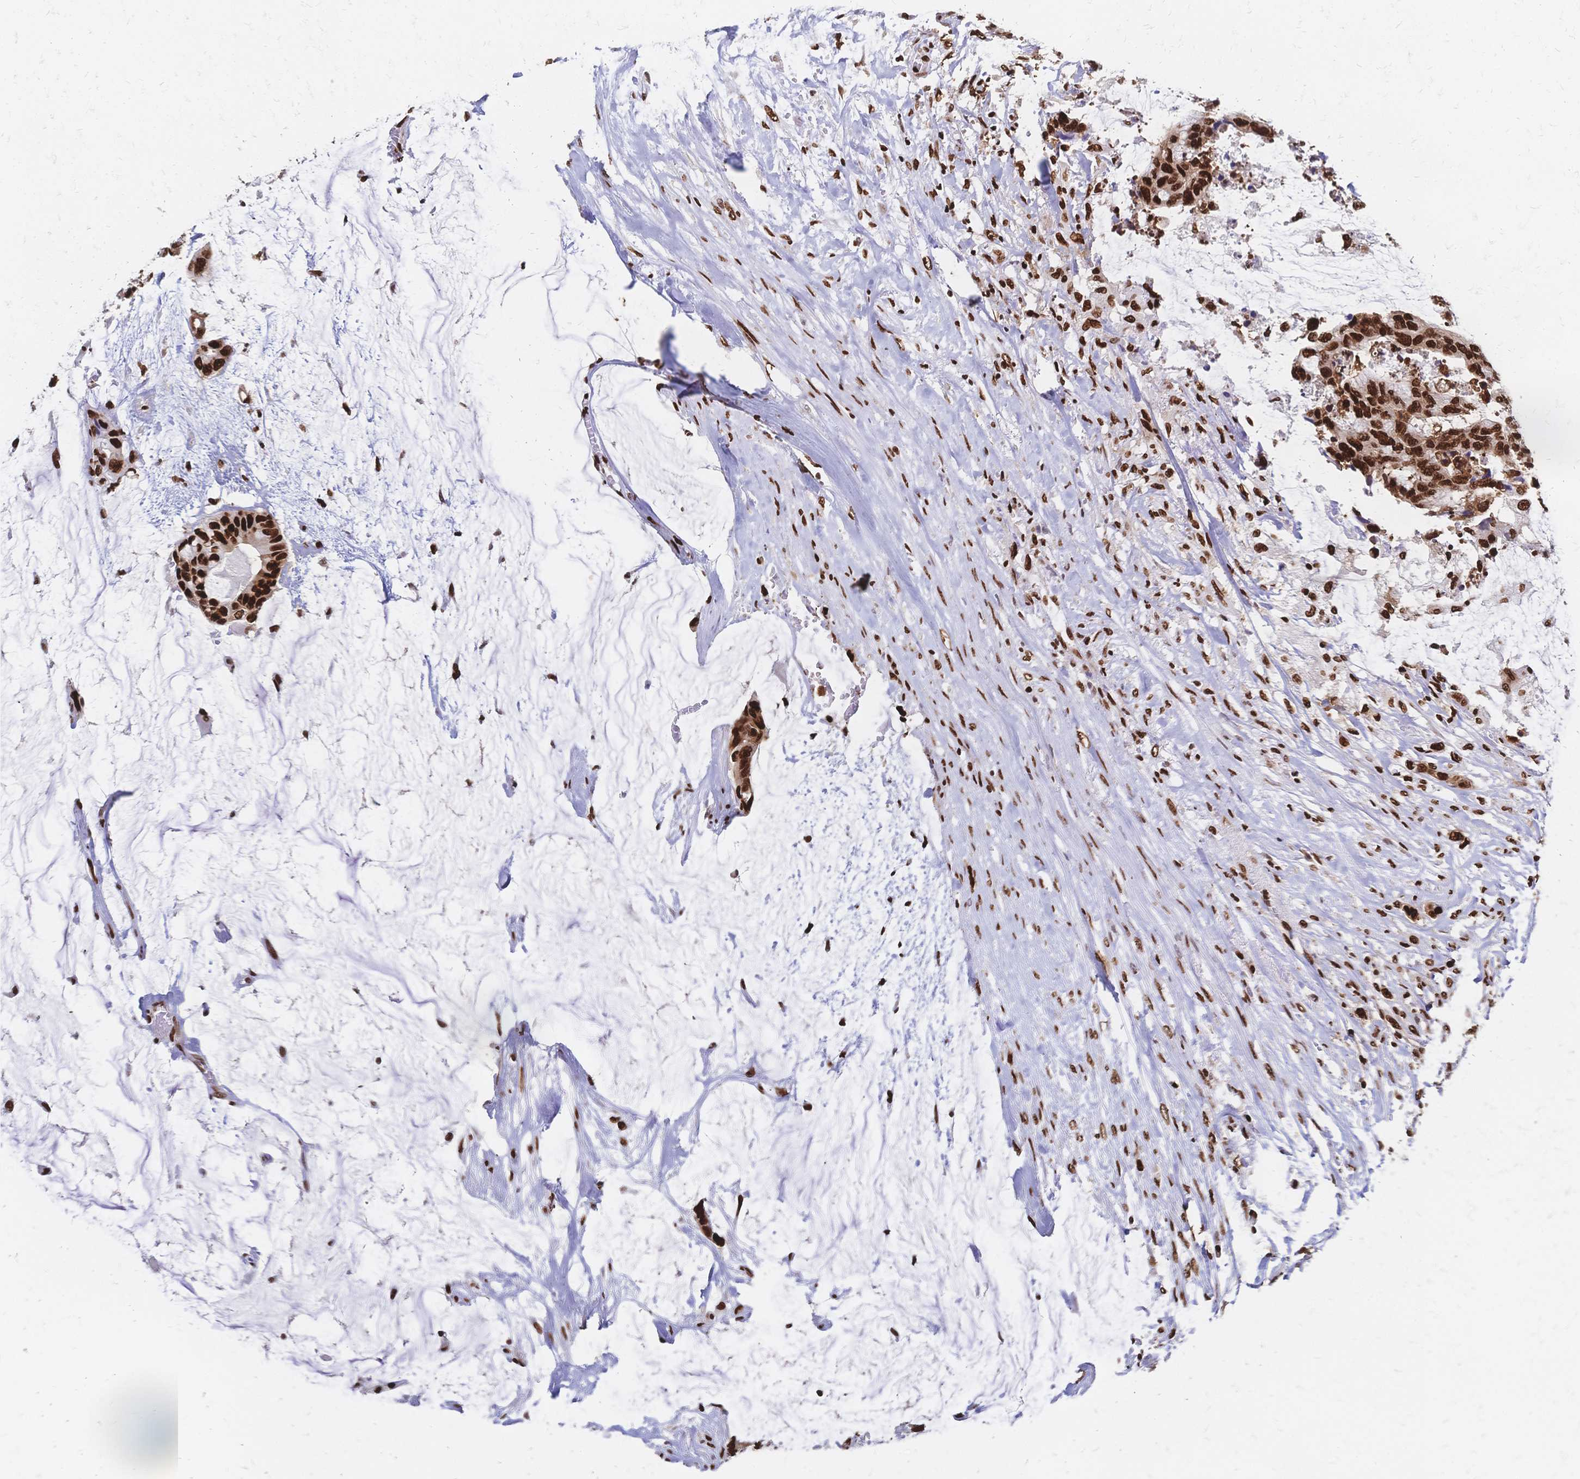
{"staining": {"intensity": "strong", "quantity": ">75%", "location": "nuclear"}, "tissue": "colorectal cancer", "cell_type": "Tumor cells", "image_type": "cancer", "snomed": [{"axis": "morphology", "description": "Adenocarcinoma, NOS"}, {"axis": "topography", "description": "Rectum"}], "caption": "Protein expression analysis of colorectal adenocarcinoma shows strong nuclear expression in approximately >75% of tumor cells.", "gene": "HDGF", "patient": {"sex": "female", "age": 59}}